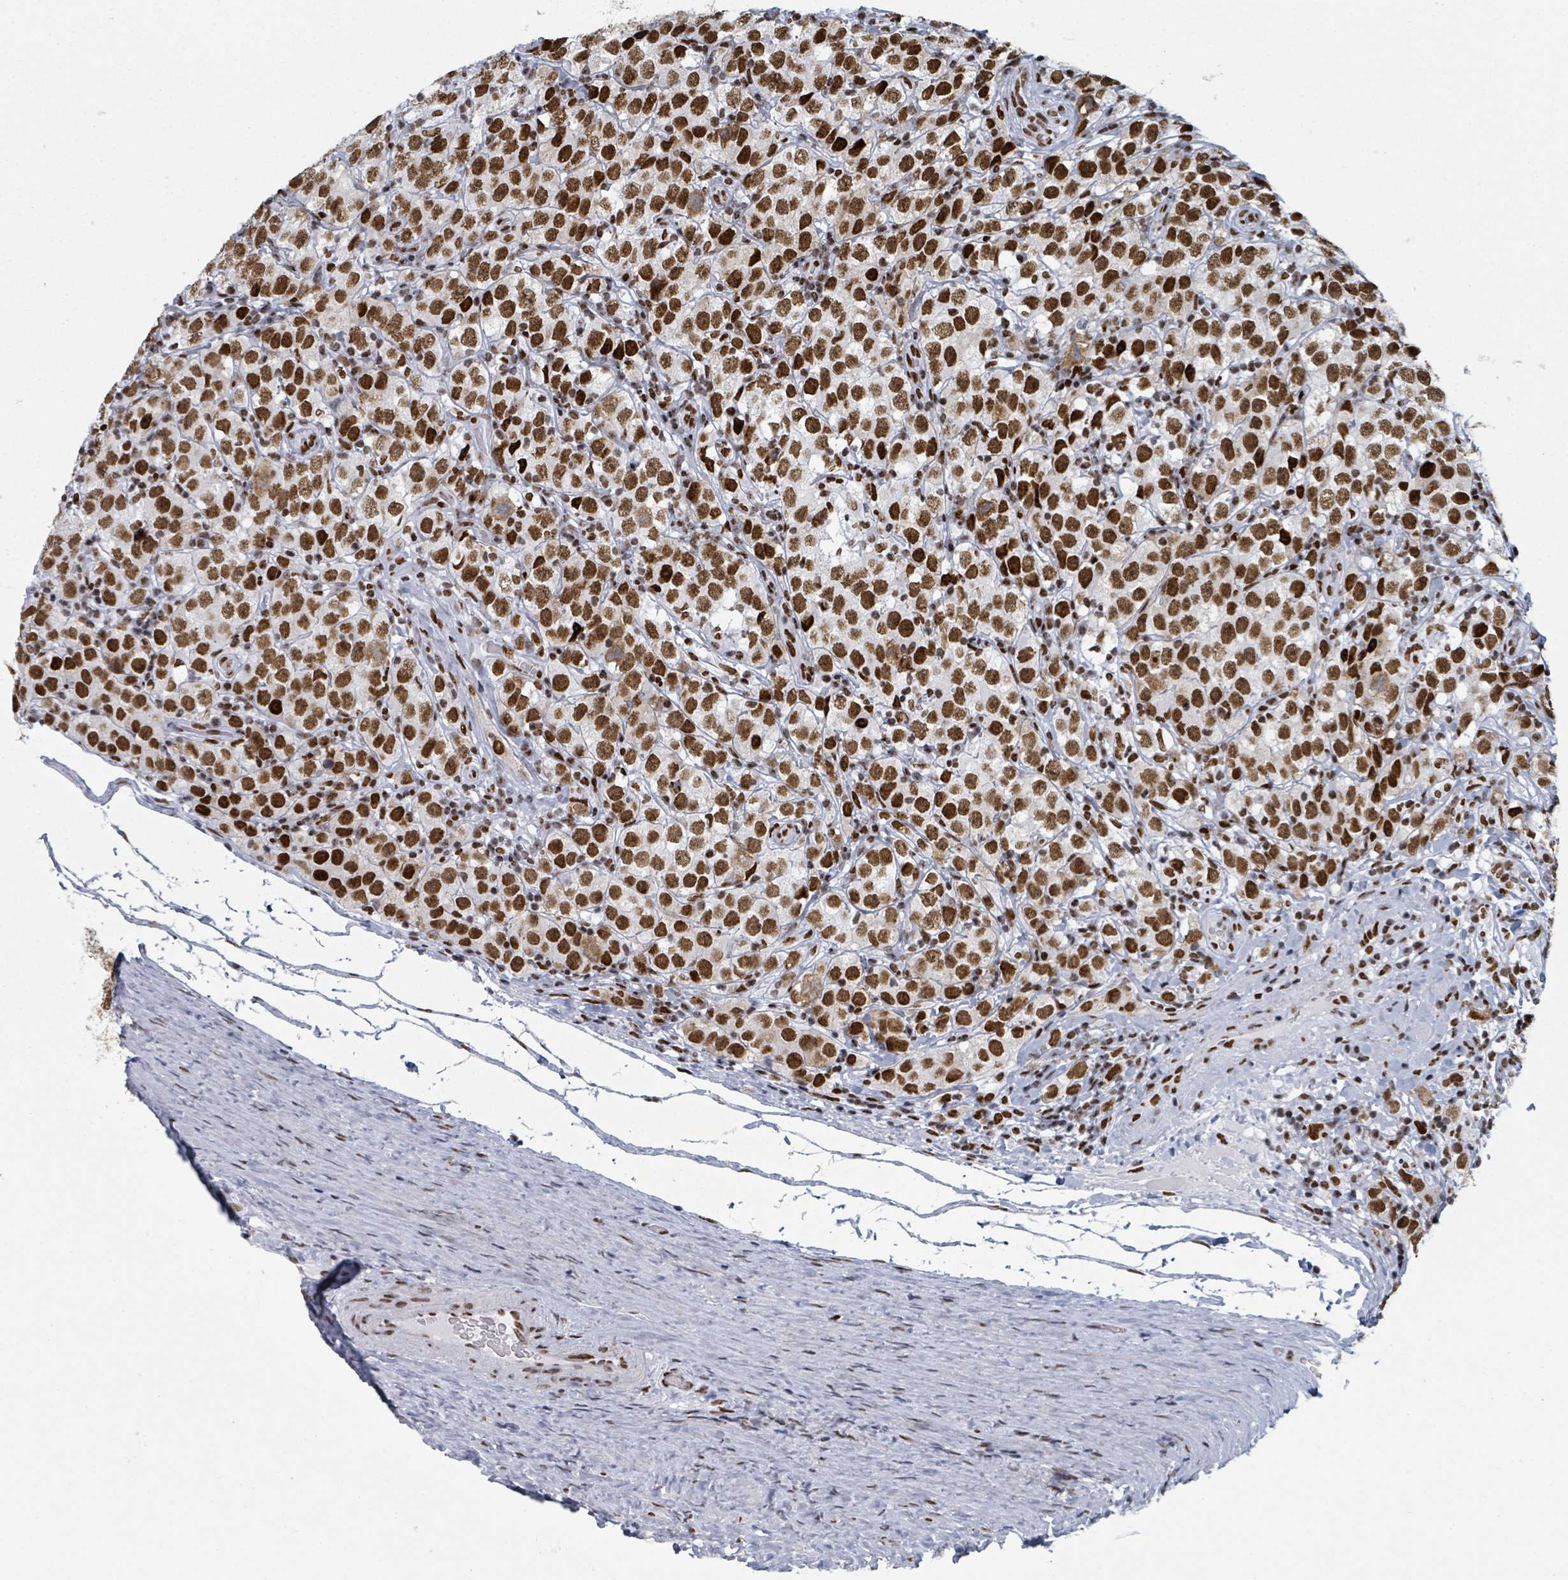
{"staining": {"intensity": "strong", "quantity": ">75%", "location": "nuclear"}, "tissue": "testis cancer", "cell_type": "Tumor cells", "image_type": "cancer", "snomed": [{"axis": "morphology", "description": "Seminoma, NOS"}, {"axis": "morphology", "description": "Carcinoma, Embryonal, NOS"}, {"axis": "topography", "description": "Testis"}], "caption": "Immunohistochemistry (IHC) histopathology image of neoplastic tissue: human testis cancer (embryonal carcinoma) stained using immunohistochemistry (IHC) shows high levels of strong protein expression localized specifically in the nuclear of tumor cells, appearing as a nuclear brown color.", "gene": "DHX16", "patient": {"sex": "male", "age": 41}}